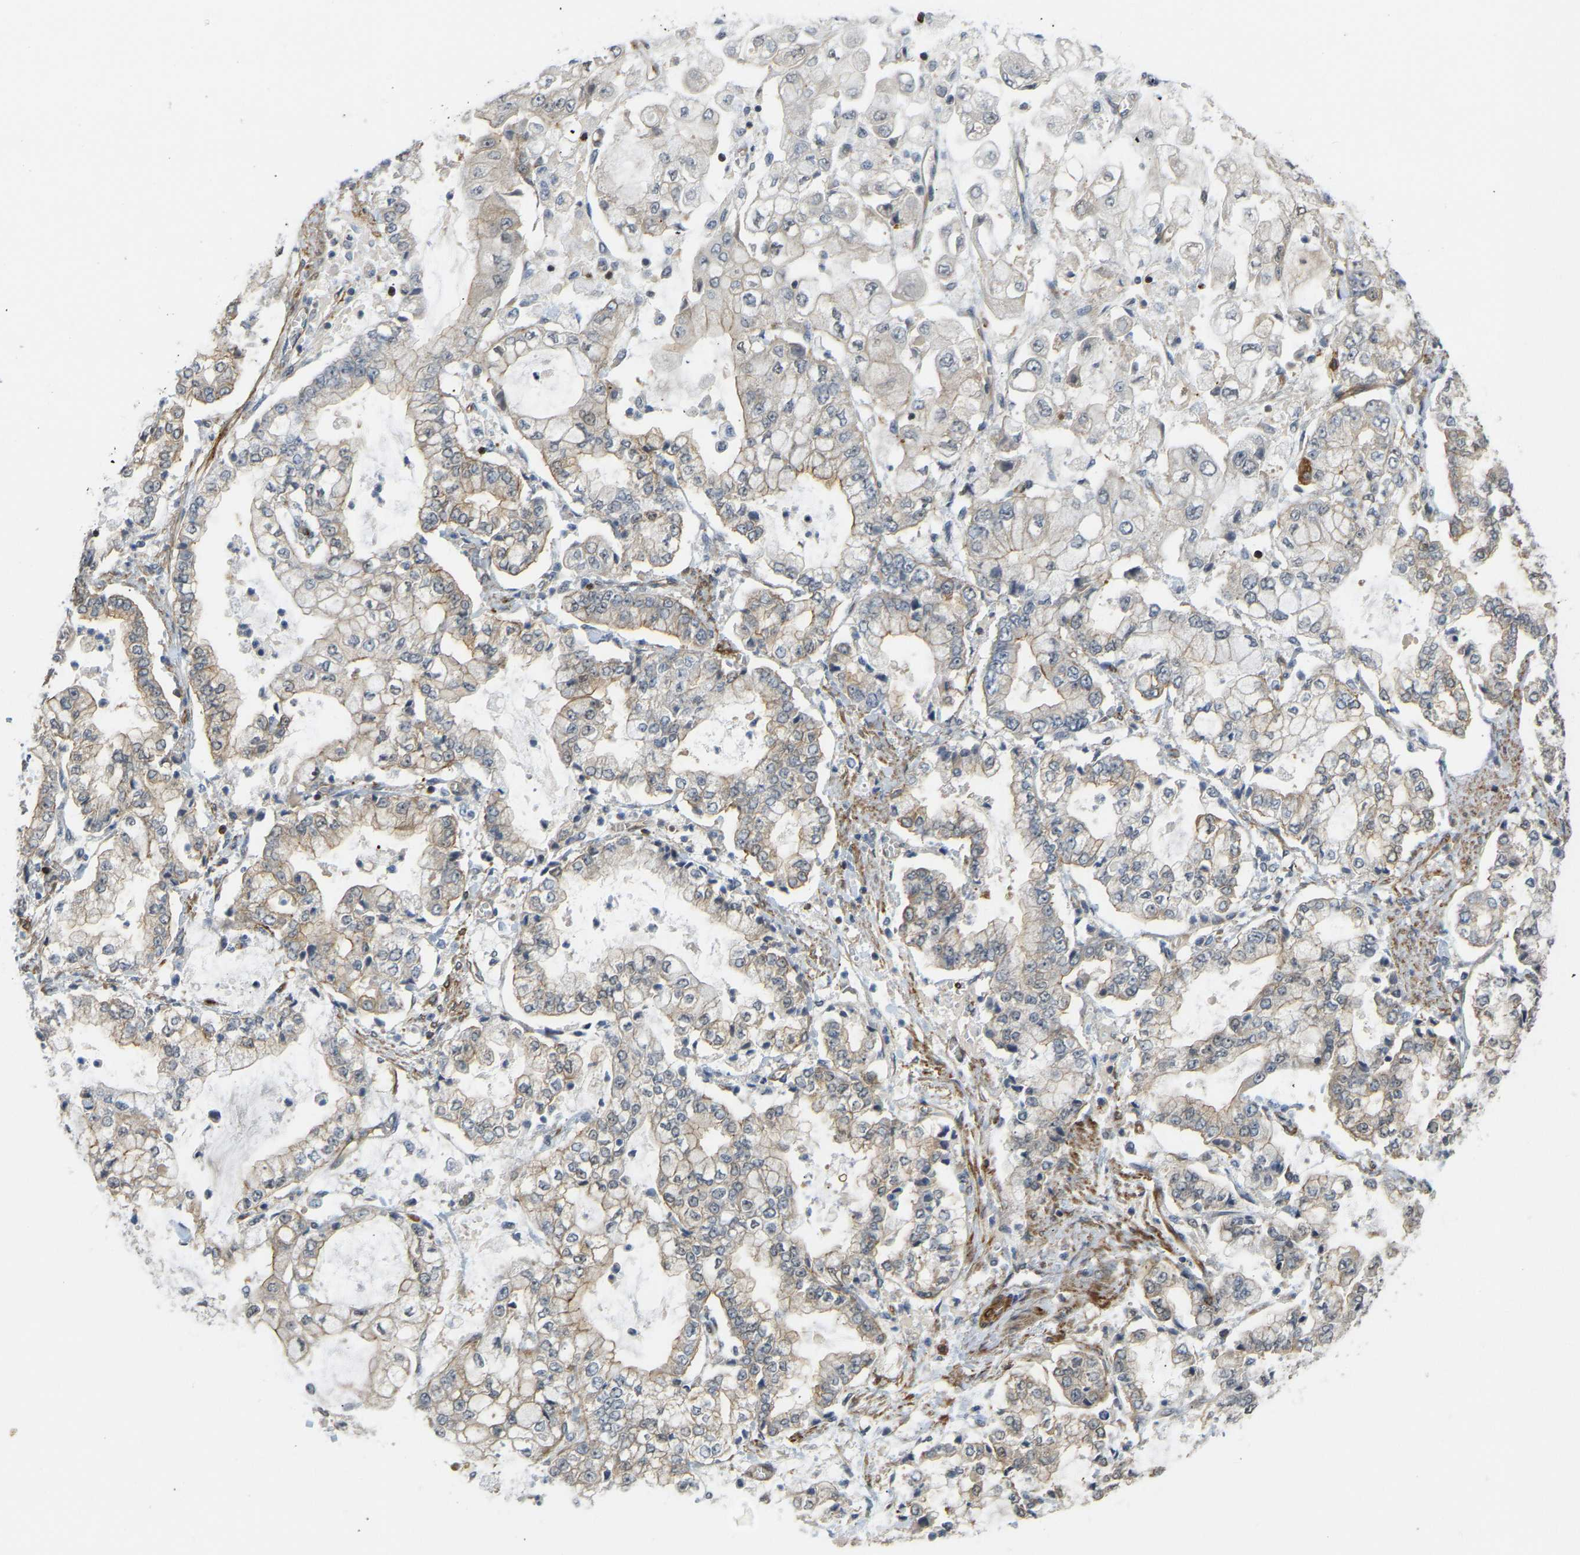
{"staining": {"intensity": "moderate", "quantity": "25%-75%", "location": "cytoplasmic/membranous"}, "tissue": "stomach cancer", "cell_type": "Tumor cells", "image_type": "cancer", "snomed": [{"axis": "morphology", "description": "Adenocarcinoma, NOS"}, {"axis": "topography", "description": "Stomach"}], "caption": "Protein staining of adenocarcinoma (stomach) tissue reveals moderate cytoplasmic/membranous positivity in approximately 25%-75% of tumor cells.", "gene": "KIAA1671", "patient": {"sex": "male", "age": 76}}